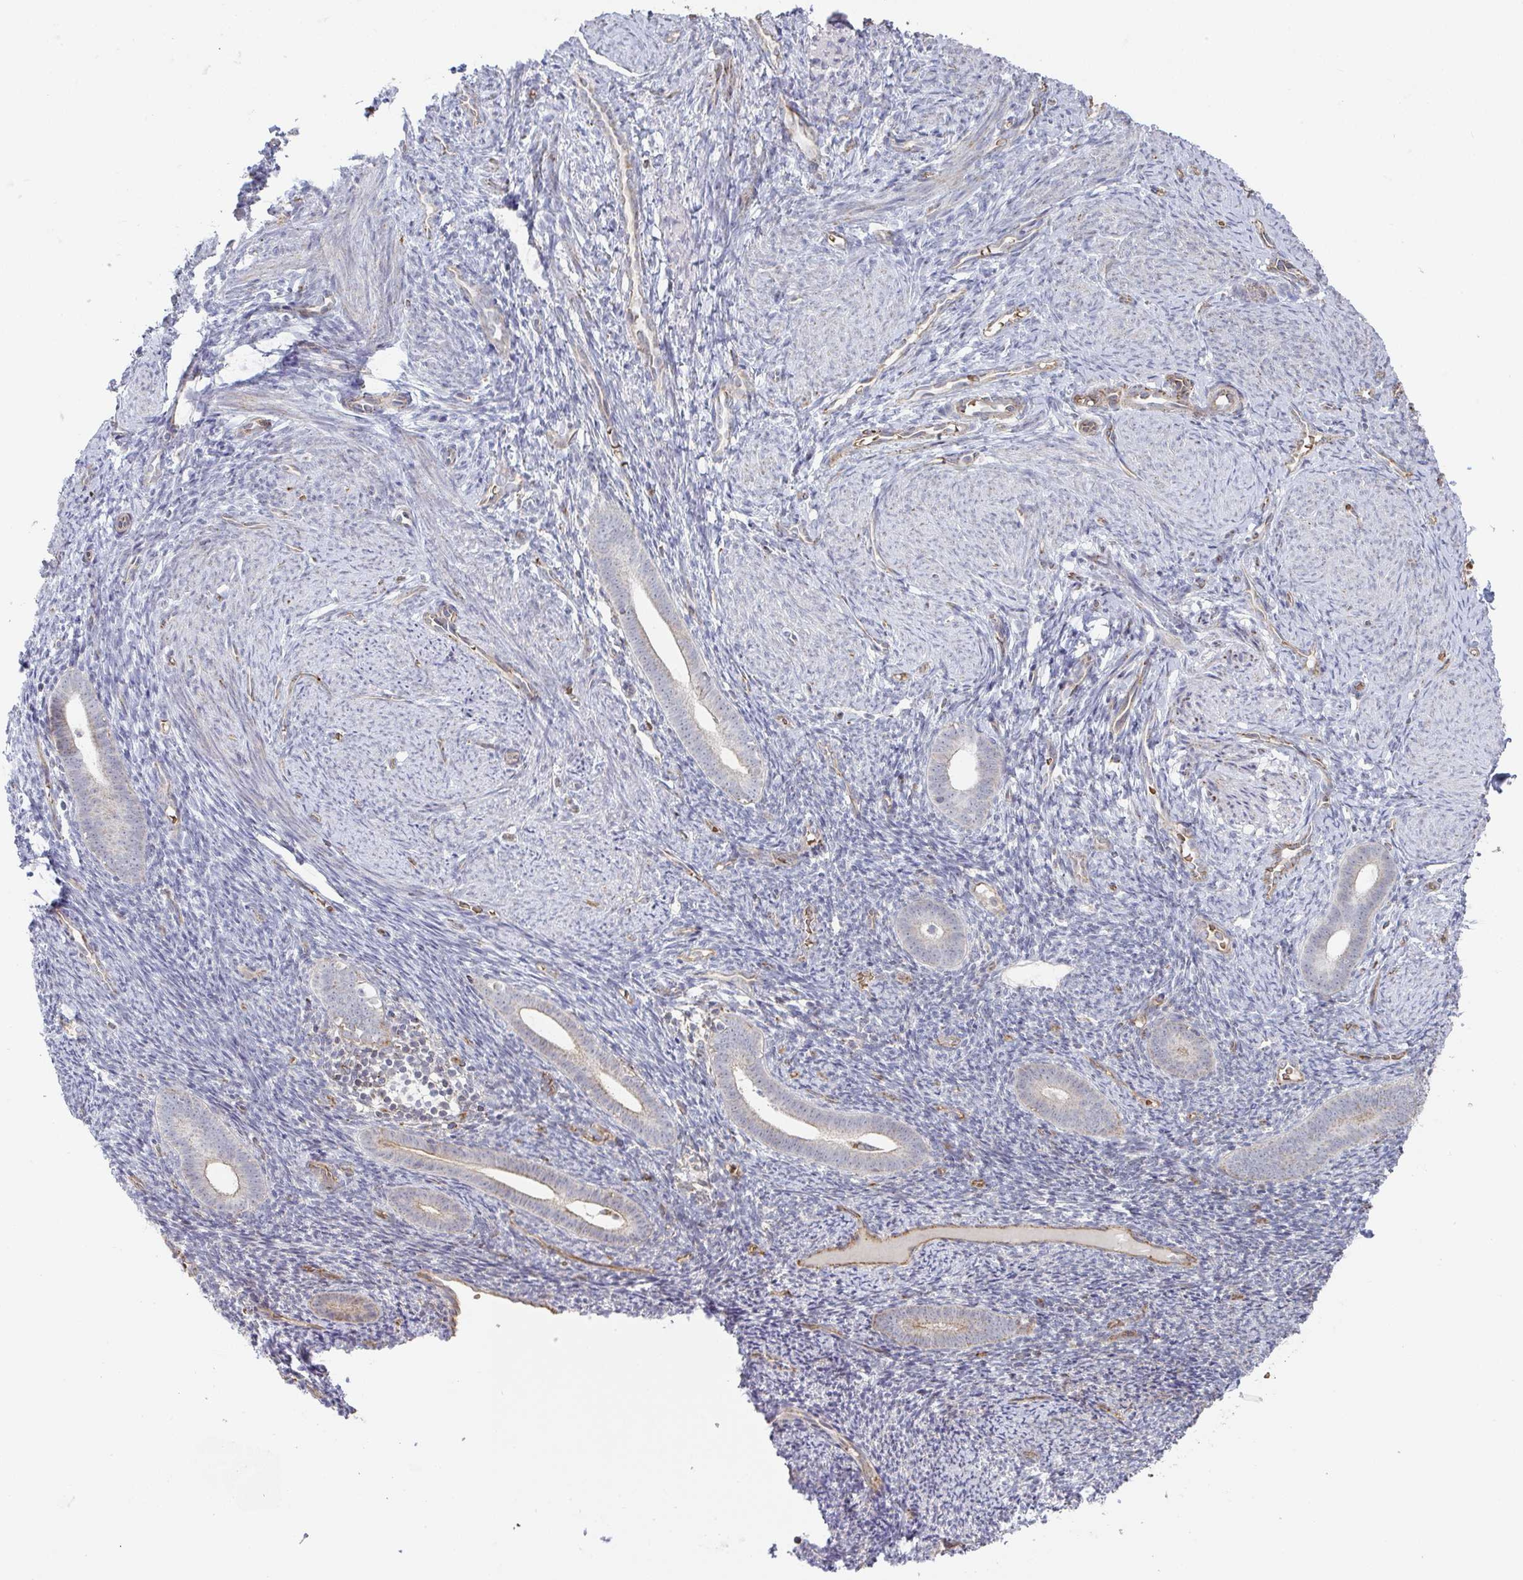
{"staining": {"intensity": "negative", "quantity": "none", "location": "none"}, "tissue": "endometrium", "cell_type": "Cells in endometrial stroma", "image_type": "normal", "snomed": [{"axis": "morphology", "description": "Normal tissue, NOS"}, {"axis": "topography", "description": "Endometrium"}], "caption": "Immunohistochemistry (IHC) of benign human endometrium exhibits no expression in cells in endometrial stroma. Nuclei are stained in blue.", "gene": "ZNF526", "patient": {"sex": "female", "age": 39}}